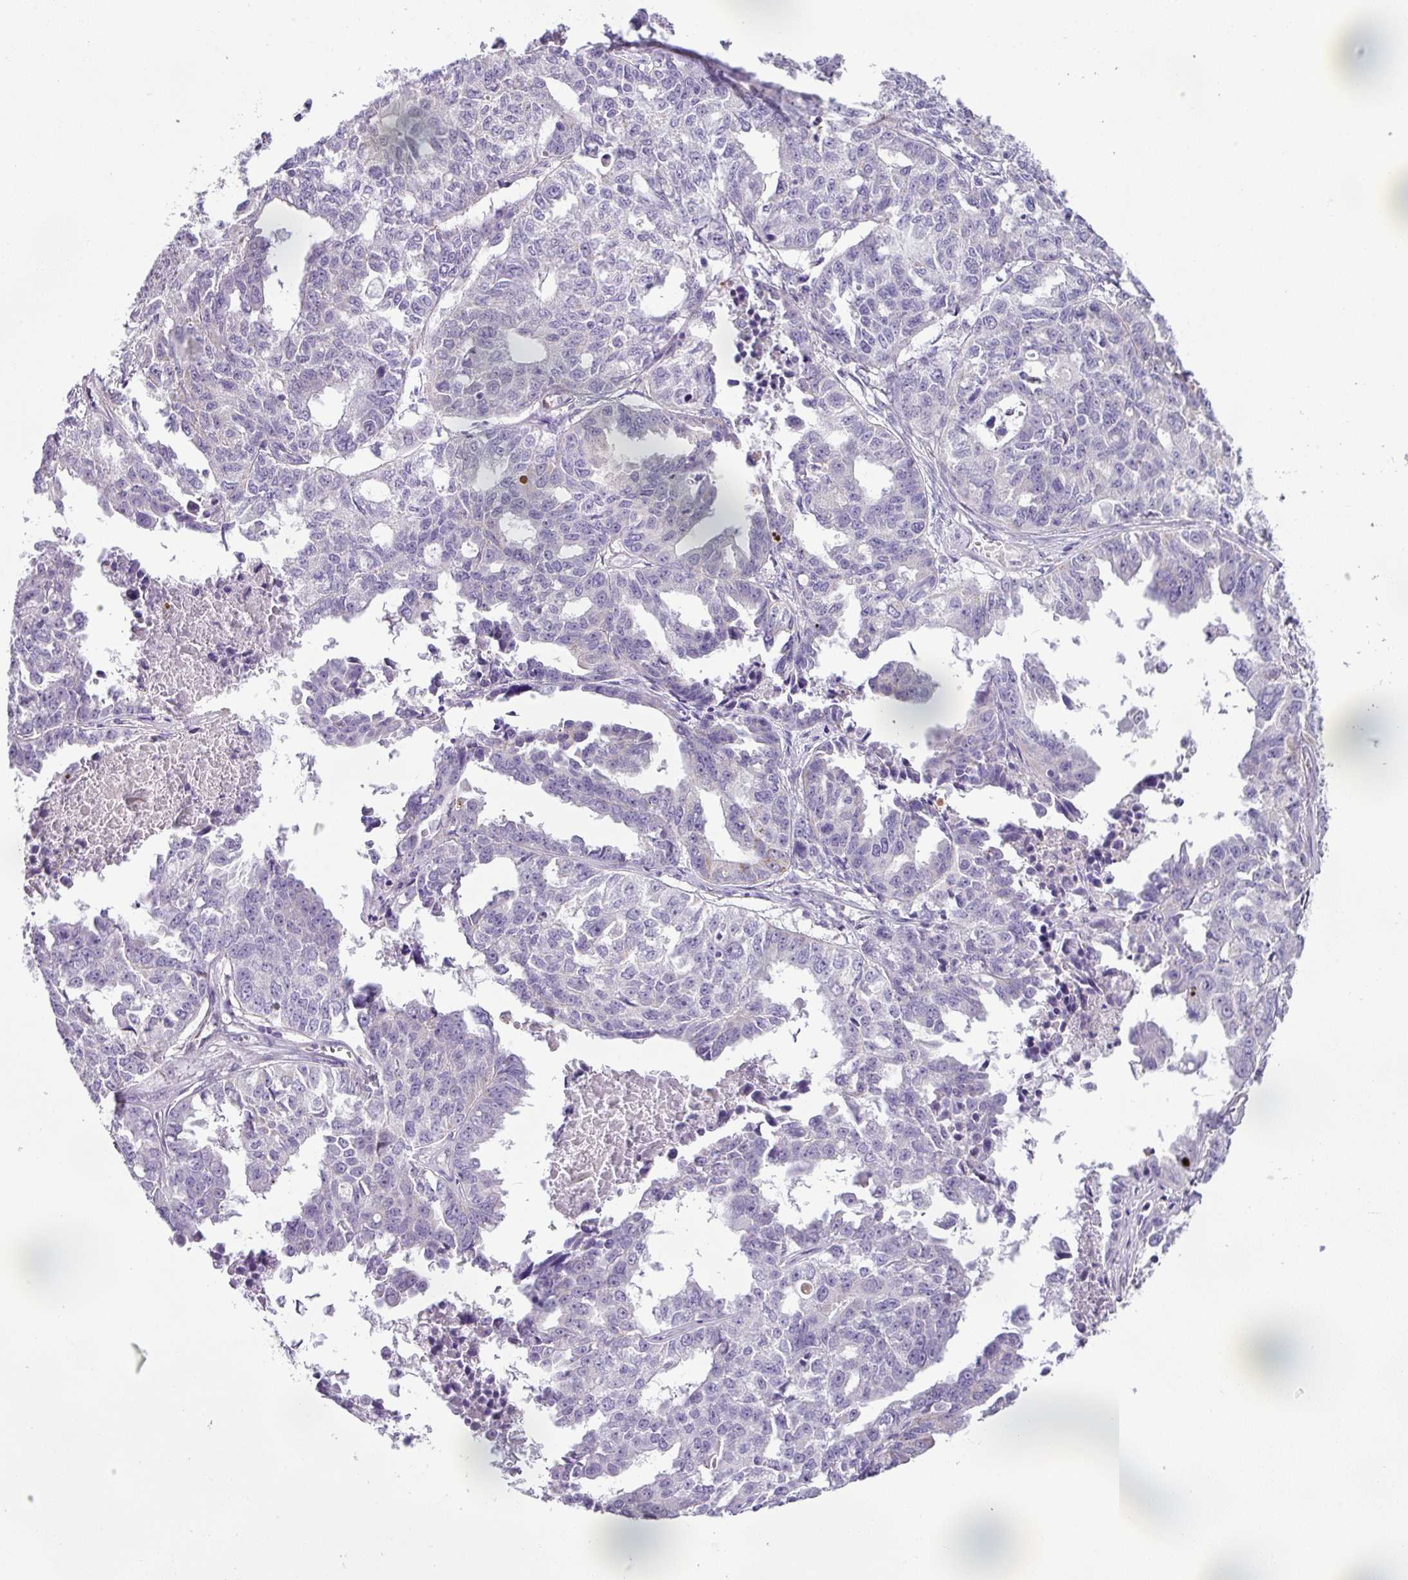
{"staining": {"intensity": "moderate", "quantity": "<25%", "location": "cytoplasmic/membranous"}, "tissue": "ovarian cancer", "cell_type": "Tumor cells", "image_type": "cancer", "snomed": [{"axis": "morphology", "description": "Adenocarcinoma, NOS"}, {"axis": "morphology", "description": "Carcinoma, endometroid"}, {"axis": "topography", "description": "Ovary"}], "caption": "An image of human adenocarcinoma (ovarian) stained for a protein exhibits moderate cytoplasmic/membranous brown staining in tumor cells. (brown staining indicates protein expression, while blue staining denotes nuclei).", "gene": "HMCN2", "patient": {"sex": "female", "age": 72}}